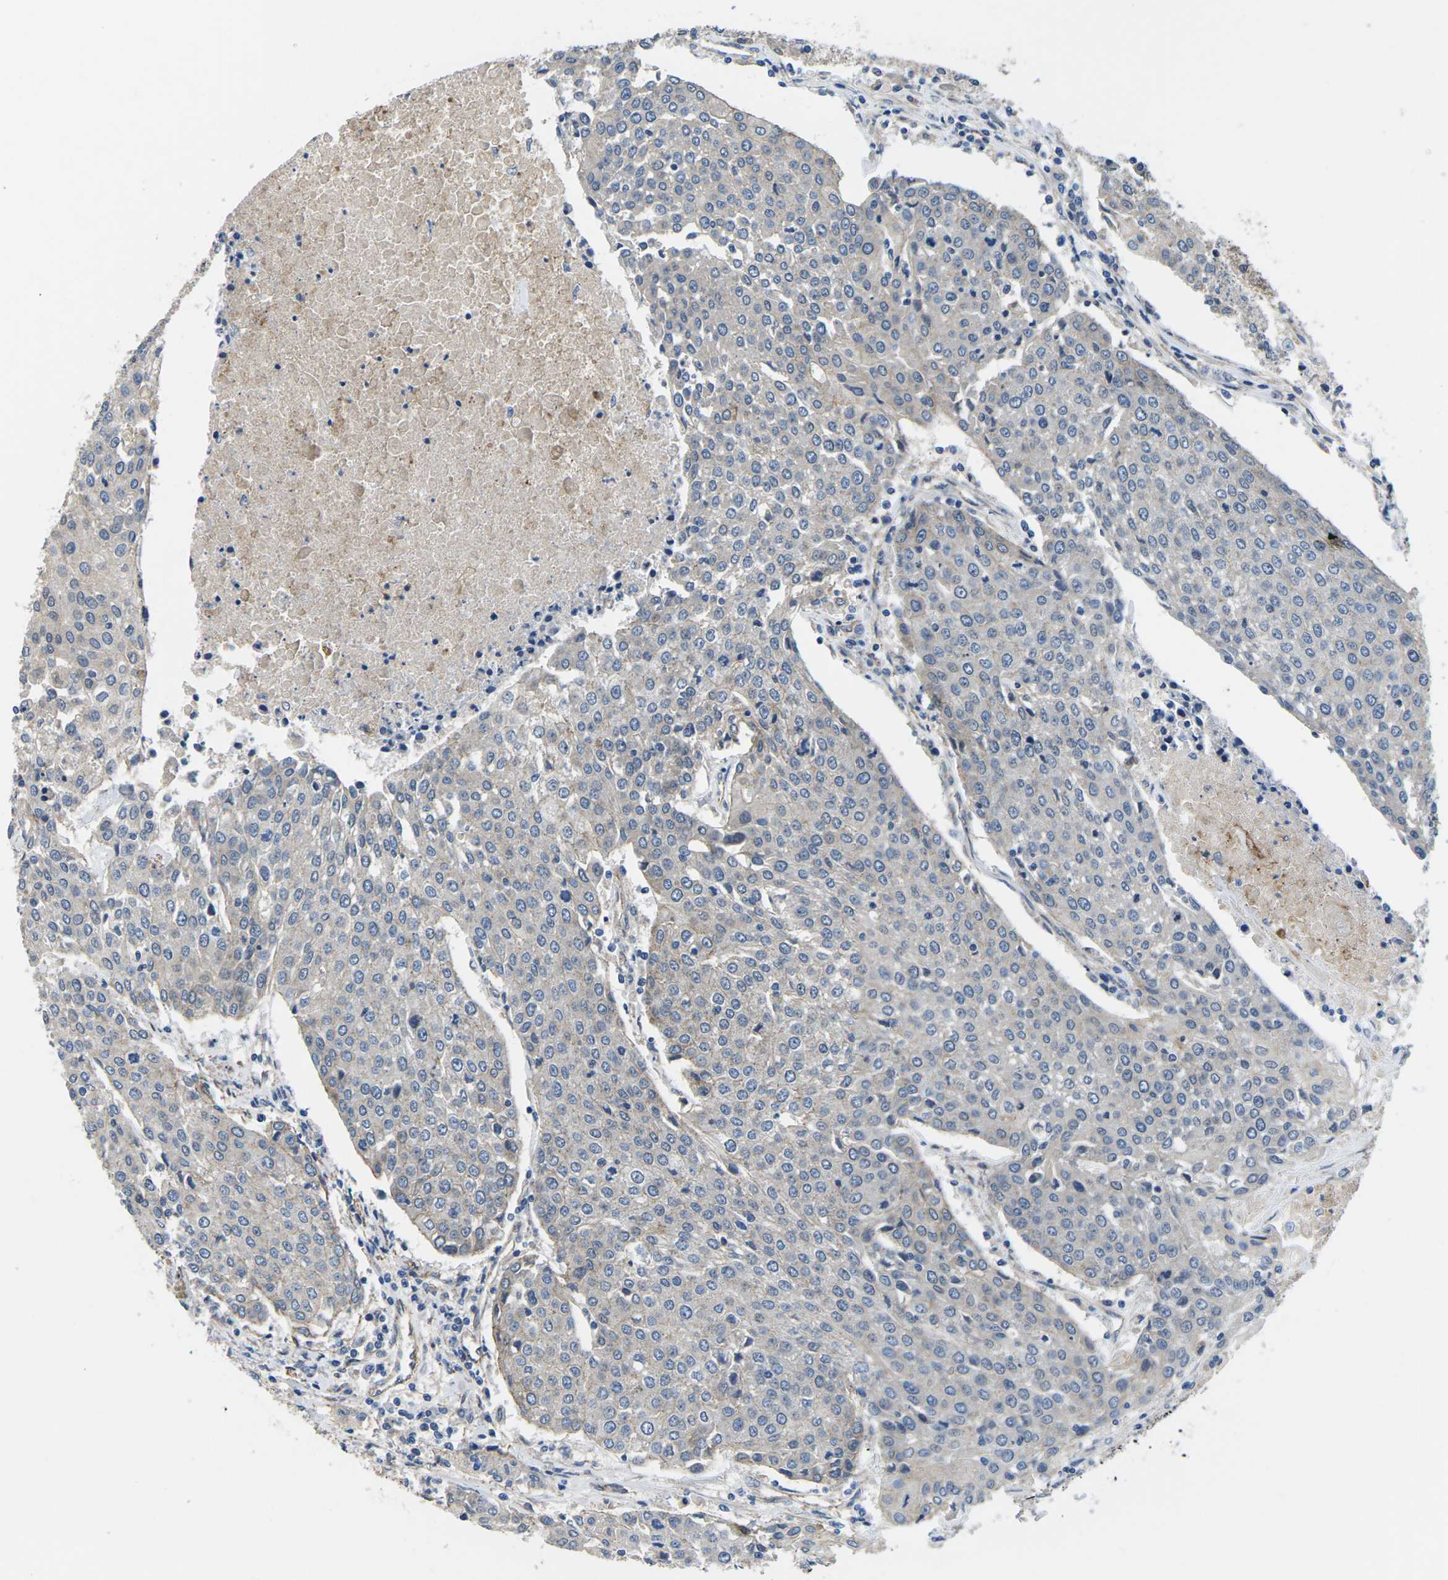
{"staining": {"intensity": "negative", "quantity": "none", "location": "none"}, "tissue": "urothelial cancer", "cell_type": "Tumor cells", "image_type": "cancer", "snomed": [{"axis": "morphology", "description": "Urothelial carcinoma, High grade"}, {"axis": "topography", "description": "Urinary bladder"}], "caption": "This photomicrograph is of urothelial cancer stained with IHC to label a protein in brown with the nuclei are counter-stained blue. There is no expression in tumor cells. (Immunohistochemistry (ihc), brightfield microscopy, high magnification).", "gene": "CTNND1", "patient": {"sex": "female", "age": 85}}